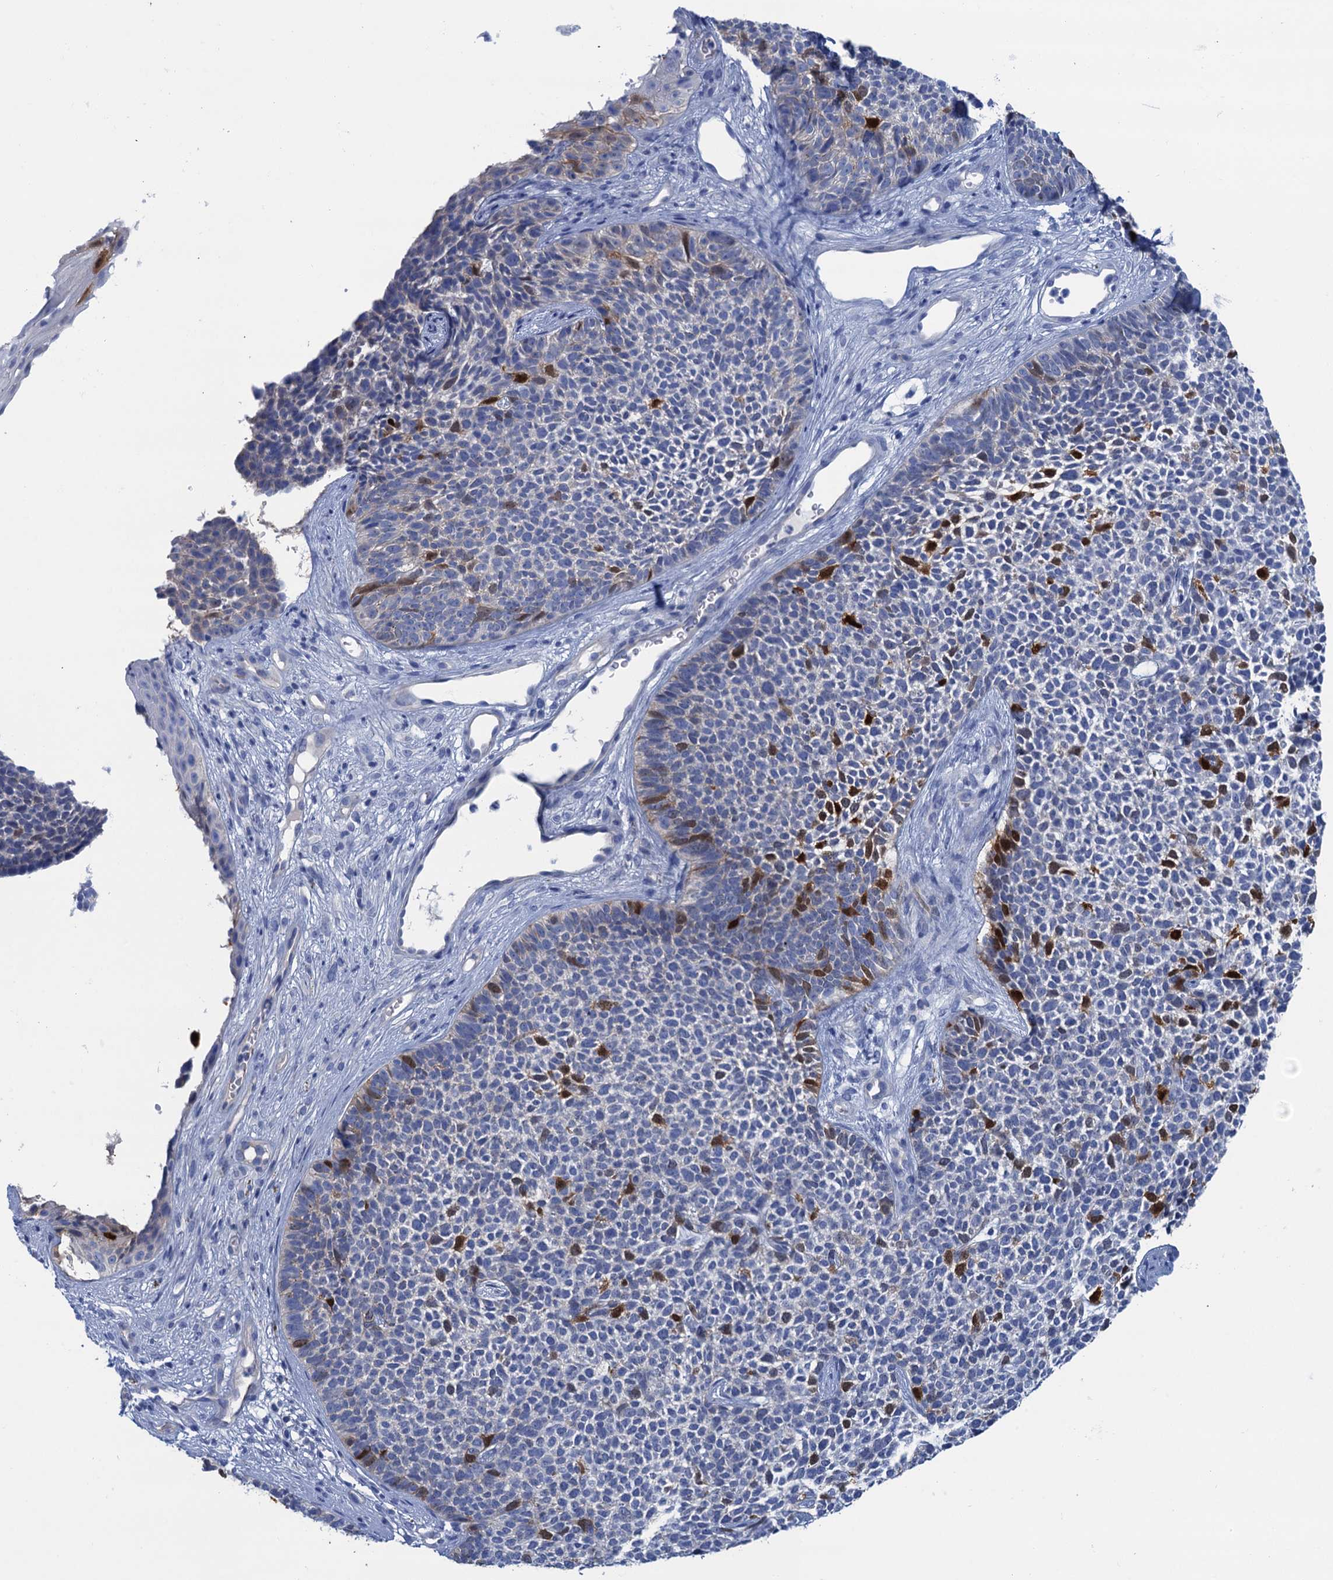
{"staining": {"intensity": "strong", "quantity": "<25%", "location": "cytoplasmic/membranous,nuclear"}, "tissue": "skin cancer", "cell_type": "Tumor cells", "image_type": "cancer", "snomed": [{"axis": "morphology", "description": "Basal cell carcinoma"}, {"axis": "topography", "description": "Skin"}], "caption": "Human skin basal cell carcinoma stained with a protein marker demonstrates strong staining in tumor cells.", "gene": "CALML5", "patient": {"sex": "female", "age": 84}}